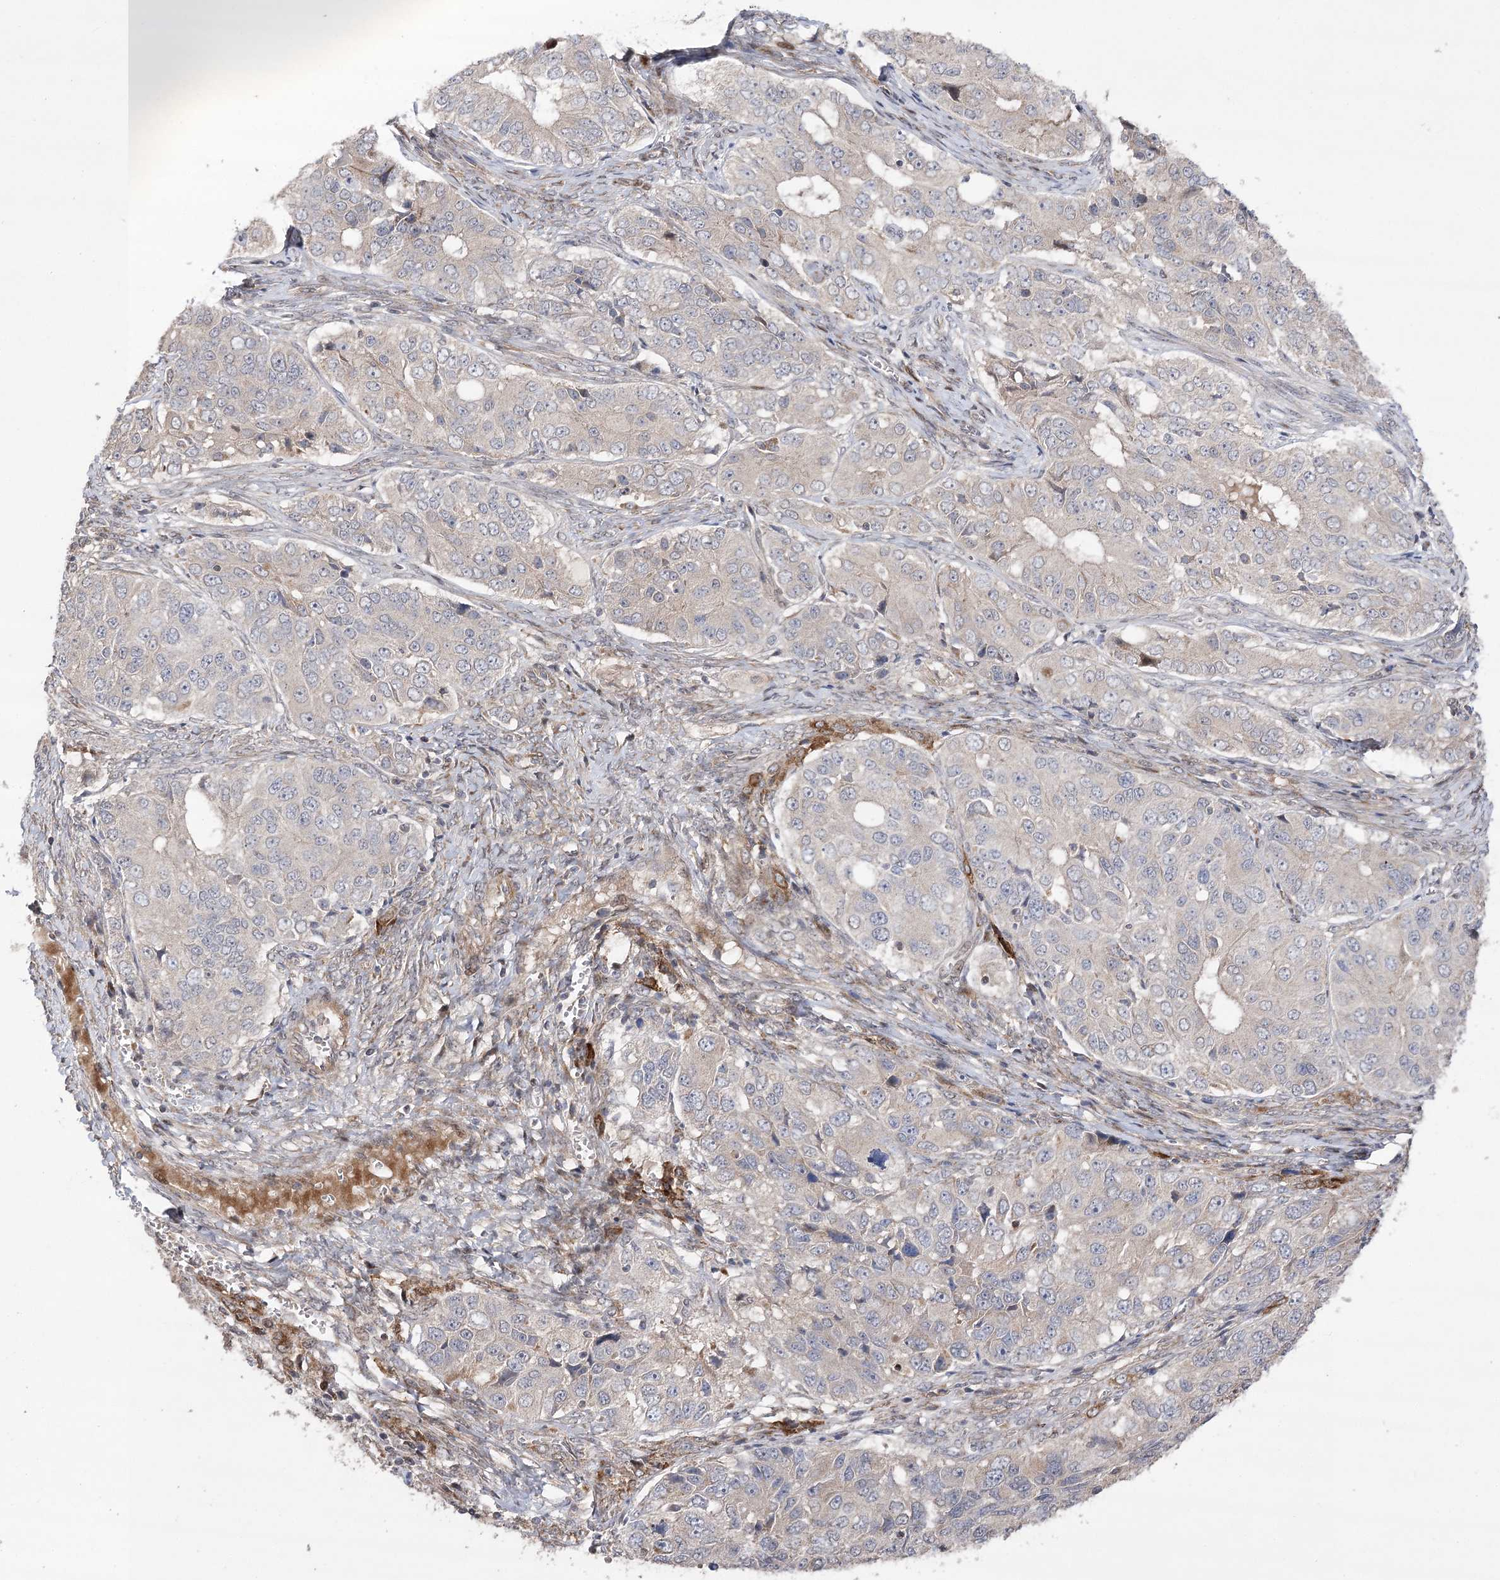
{"staining": {"intensity": "negative", "quantity": "none", "location": "none"}, "tissue": "ovarian cancer", "cell_type": "Tumor cells", "image_type": "cancer", "snomed": [{"axis": "morphology", "description": "Carcinoma, endometroid"}, {"axis": "topography", "description": "Ovary"}], "caption": "Immunohistochemical staining of human ovarian cancer shows no significant positivity in tumor cells.", "gene": "OBSL1", "patient": {"sex": "female", "age": 51}}